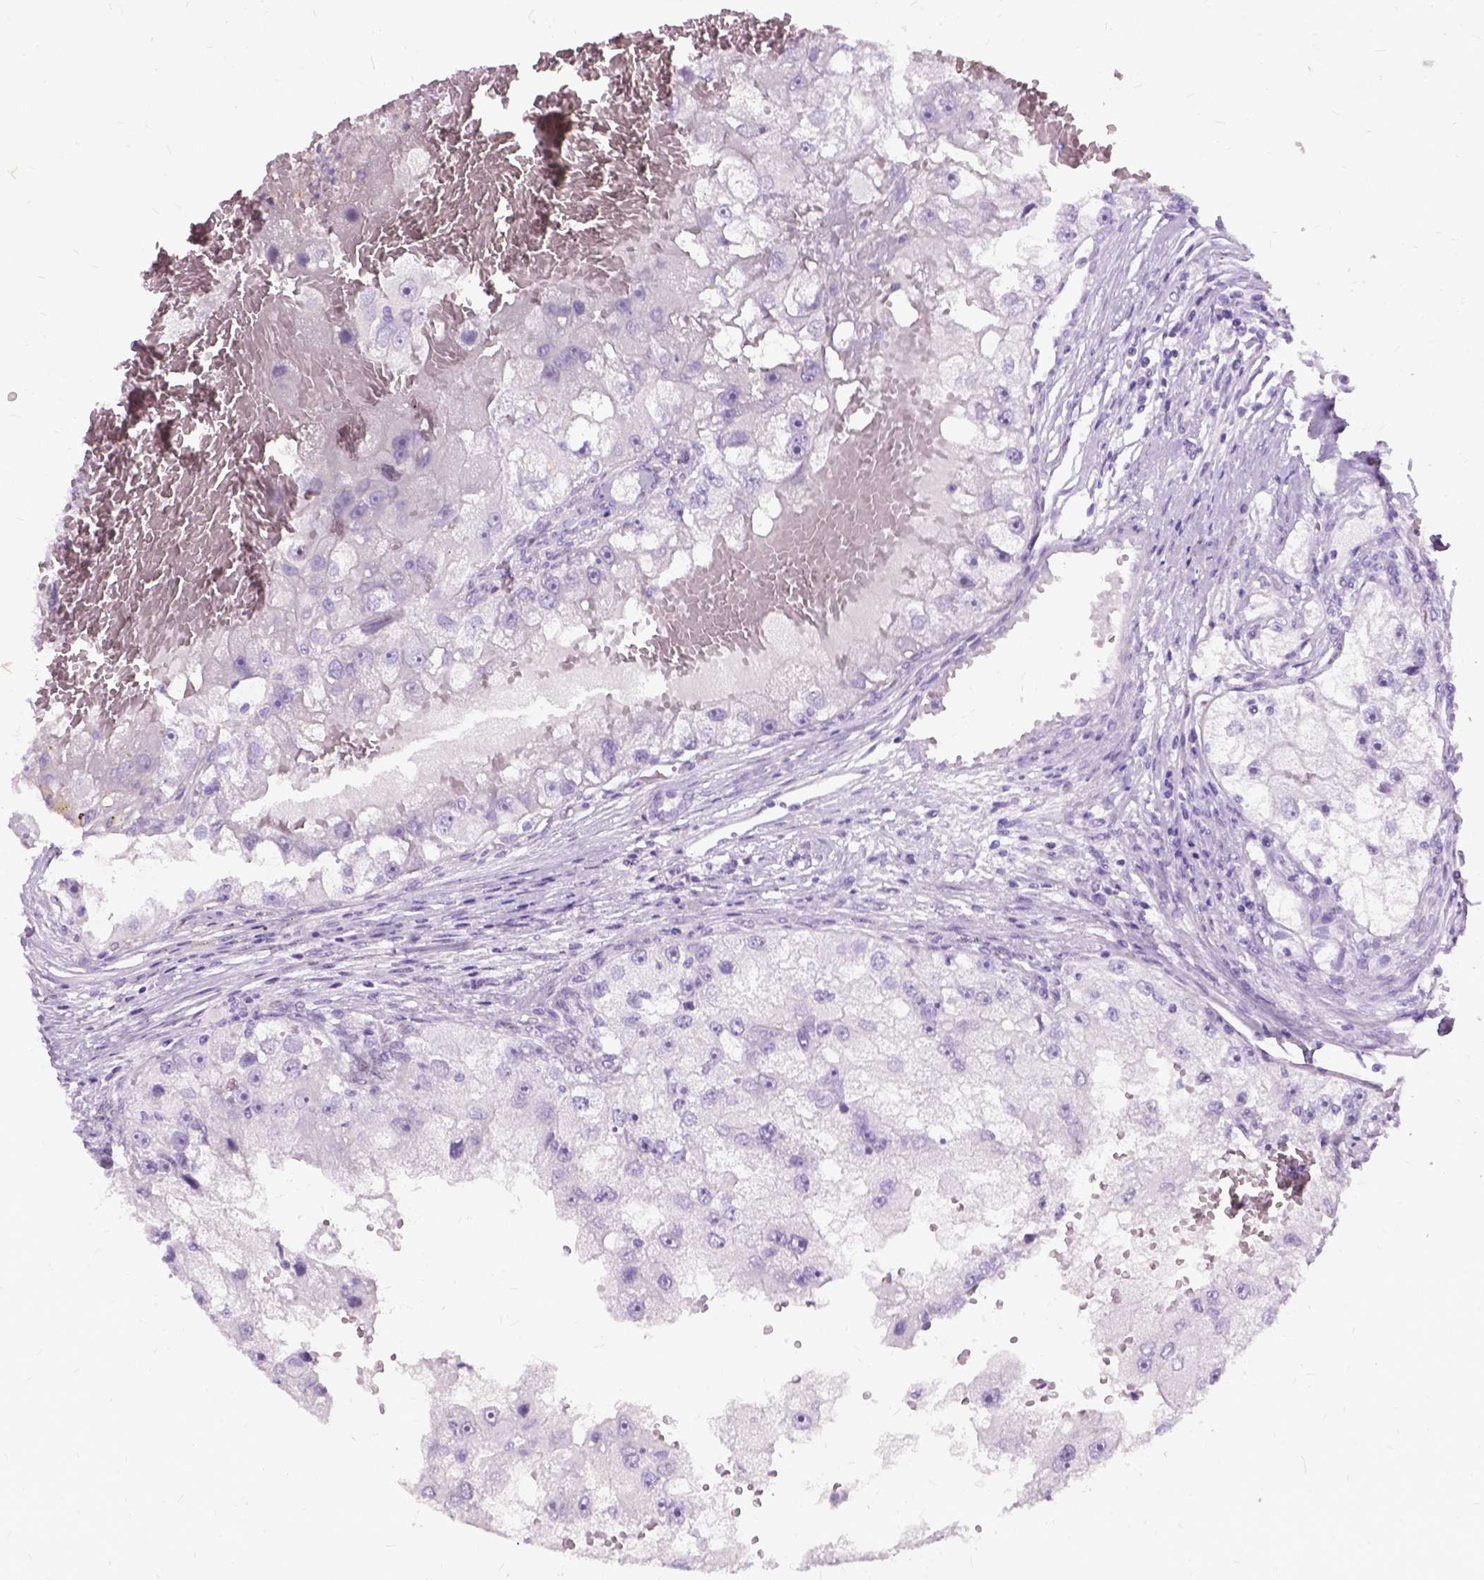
{"staining": {"intensity": "negative", "quantity": "none", "location": "none"}, "tissue": "renal cancer", "cell_type": "Tumor cells", "image_type": "cancer", "snomed": [{"axis": "morphology", "description": "Adenocarcinoma, NOS"}, {"axis": "topography", "description": "Kidney"}], "caption": "This is an immunohistochemistry photomicrograph of human adenocarcinoma (renal). There is no positivity in tumor cells.", "gene": "PROB1", "patient": {"sex": "male", "age": 63}}